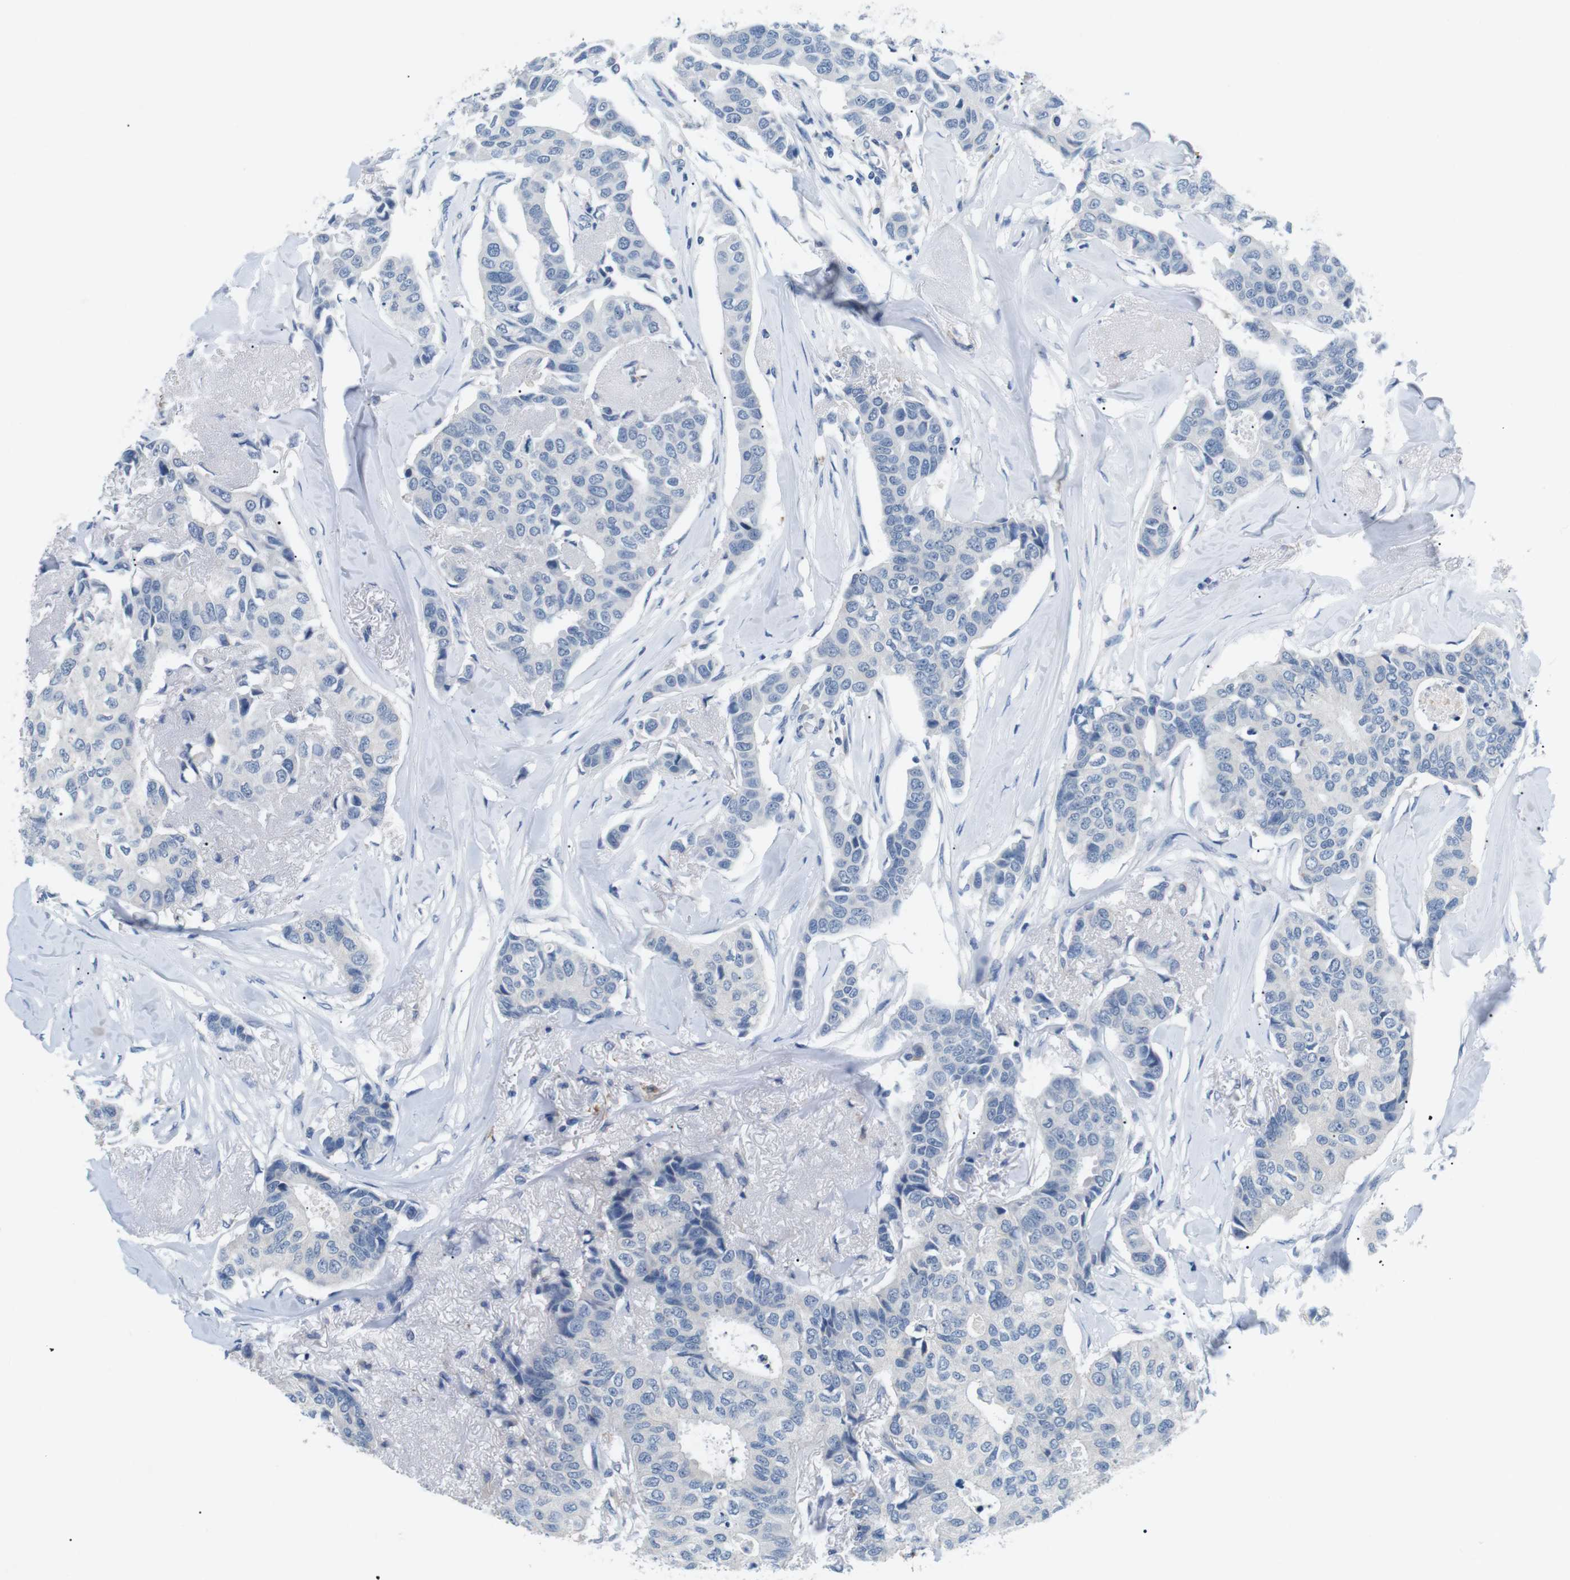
{"staining": {"intensity": "negative", "quantity": "none", "location": "none"}, "tissue": "breast cancer", "cell_type": "Tumor cells", "image_type": "cancer", "snomed": [{"axis": "morphology", "description": "Duct carcinoma"}, {"axis": "topography", "description": "Breast"}], "caption": "There is no significant positivity in tumor cells of breast infiltrating ductal carcinoma.", "gene": "FCGRT", "patient": {"sex": "female", "age": 80}}